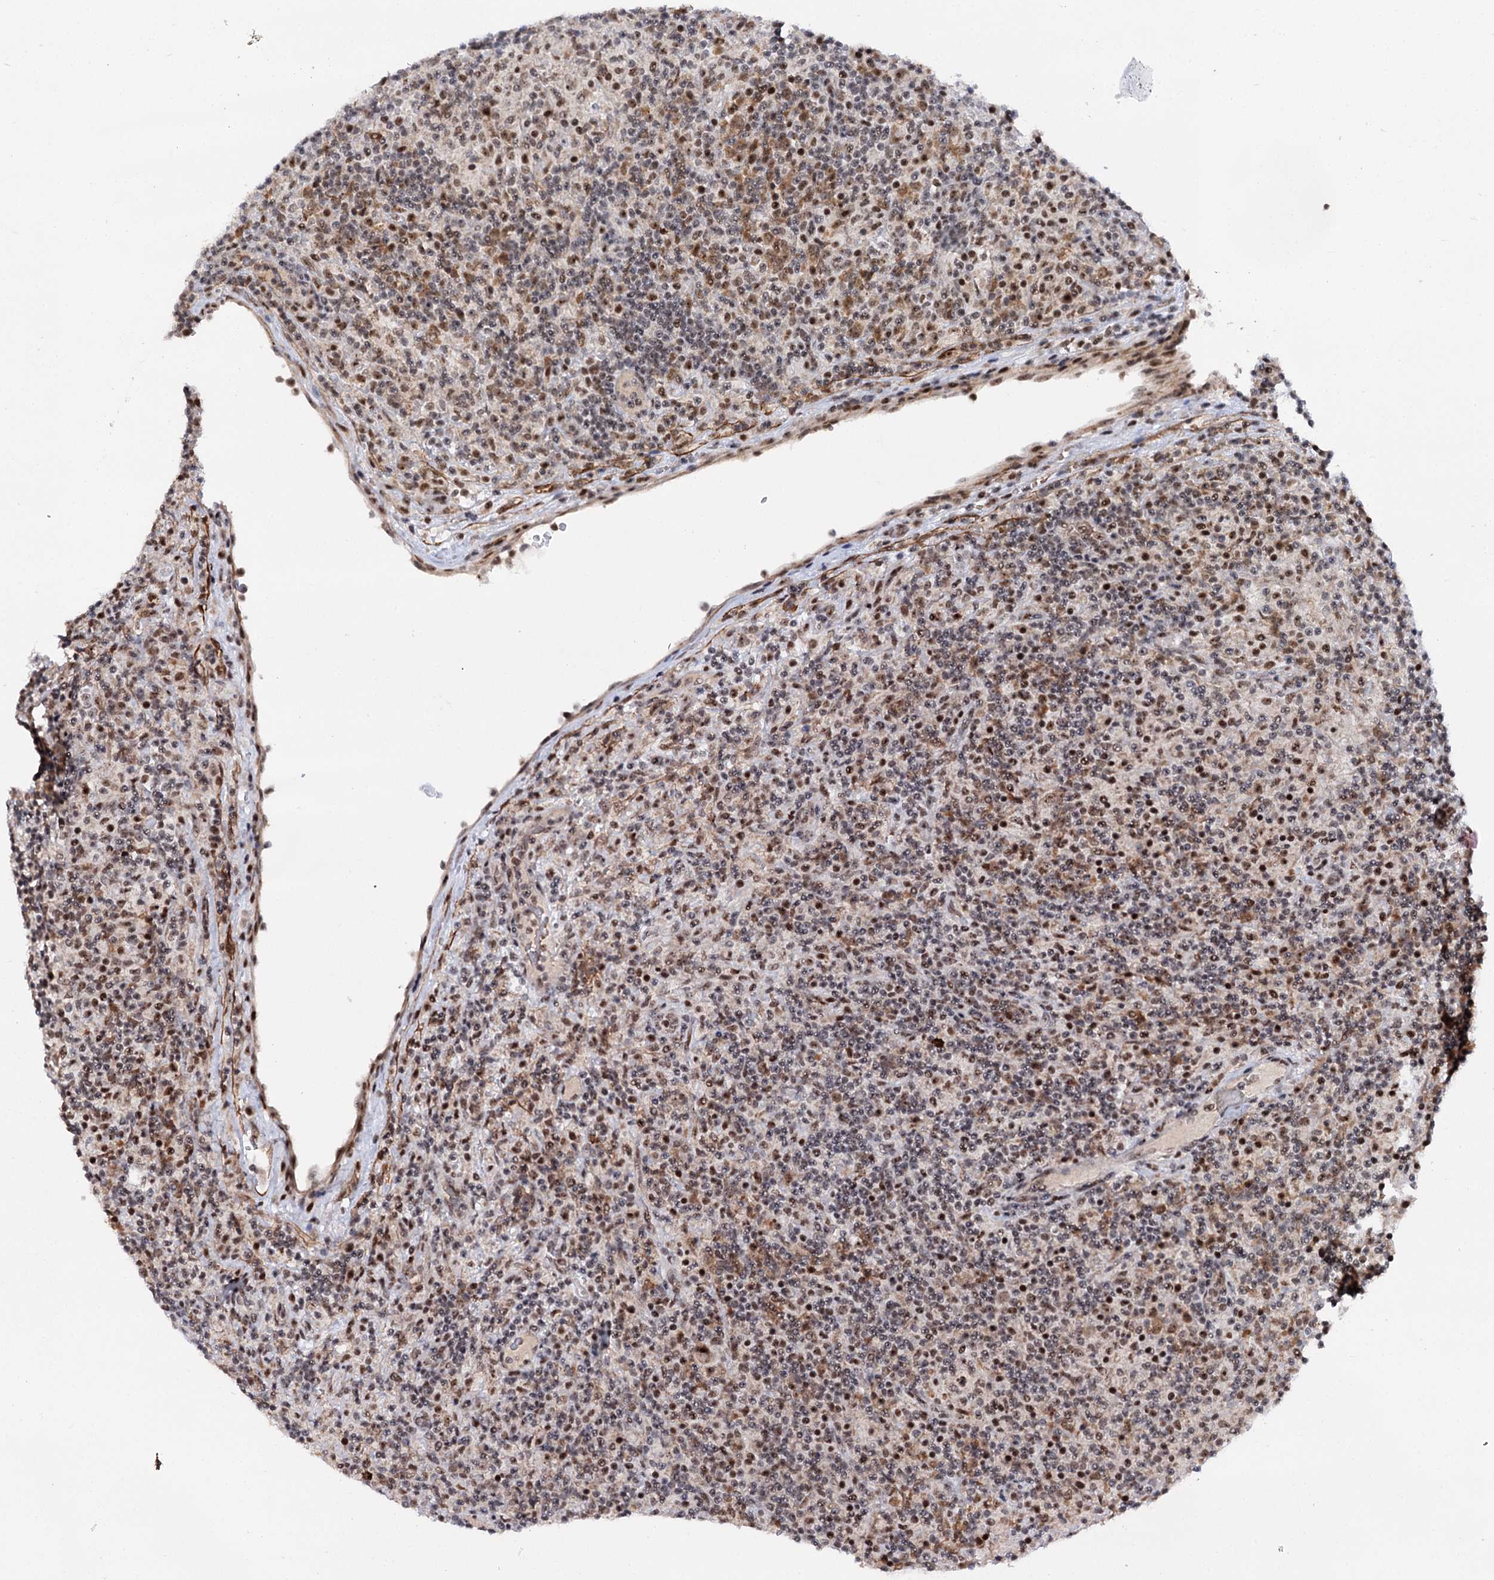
{"staining": {"intensity": "moderate", "quantity": "<25%", "location": "nuclear"}, "tissue": "lymphoma", "cell_type": "Tumor cells", "image_type": "cancer", "snomed": [{"axis": "morphology", "description": "Hodgkin's disease, NOS"}, {"axis": "topography", "description": "Lymph node"}], "caption": "A brown stain highlights moderate nuclear staining of a protein in human Hodgkin's disease tumor cells.", "gene": "BUD13", "patient": {"sex": "male", "age": 70}}